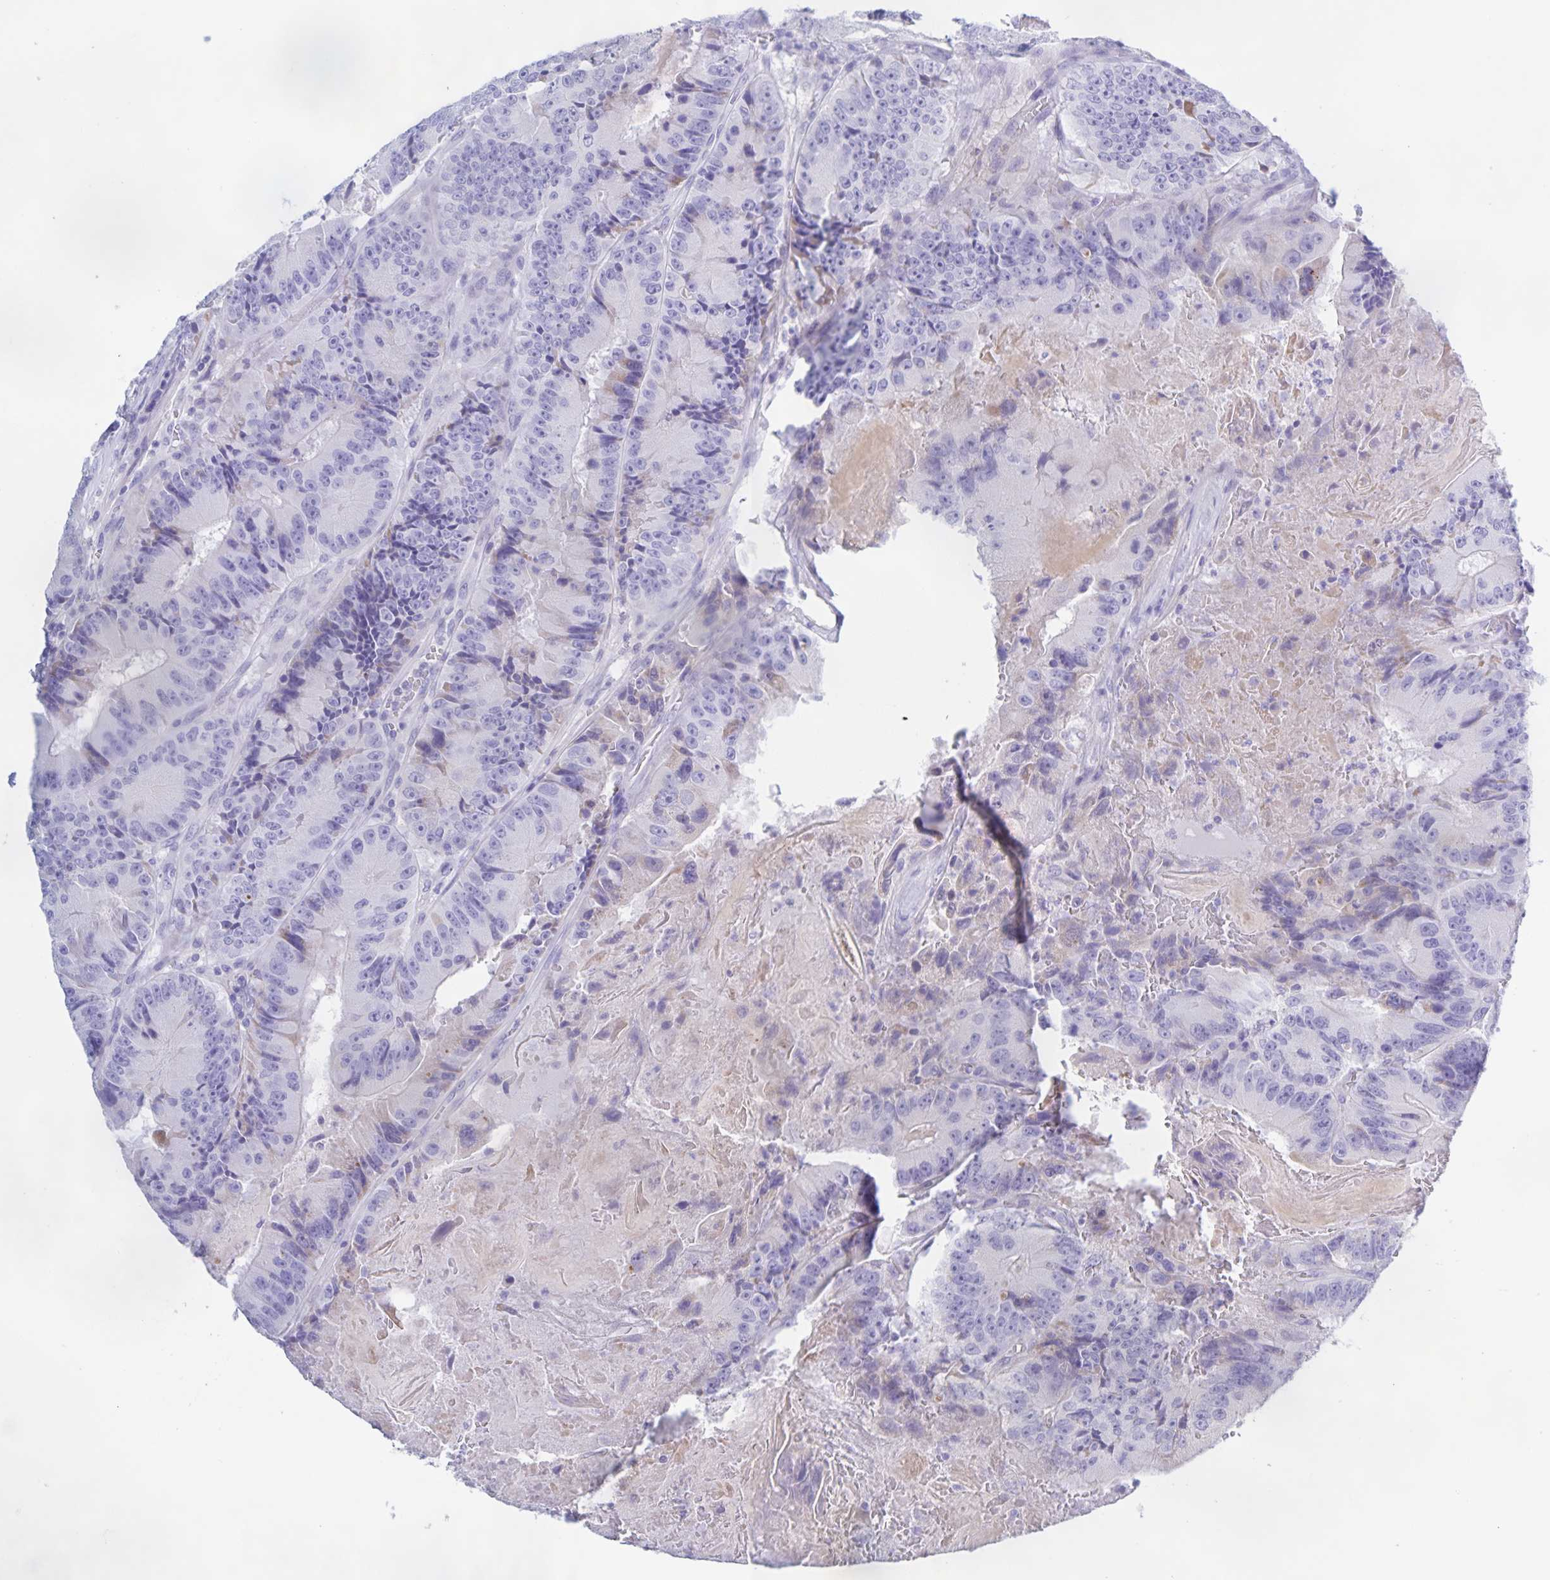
{"staining": {"intensity": "negative", "quantity": "none", "location": "none"}, "tissue": "colorectal cancer", "cell_type": "Tumor cells", "image_type": "cancer", "snomed": [{"axis": "morphology", "description": "Adenocarcinoma, NOS"}, {"axis": "topography", "description": "Colon"}], "caption": "Immunohistochemistry (IHC) photomicrograph of colorectal cancer stained for a protein (brown), which reveals no staining in tumor cells.", "gene": "CATSPER4", "patient": {"sex": "female", "age": 86}}